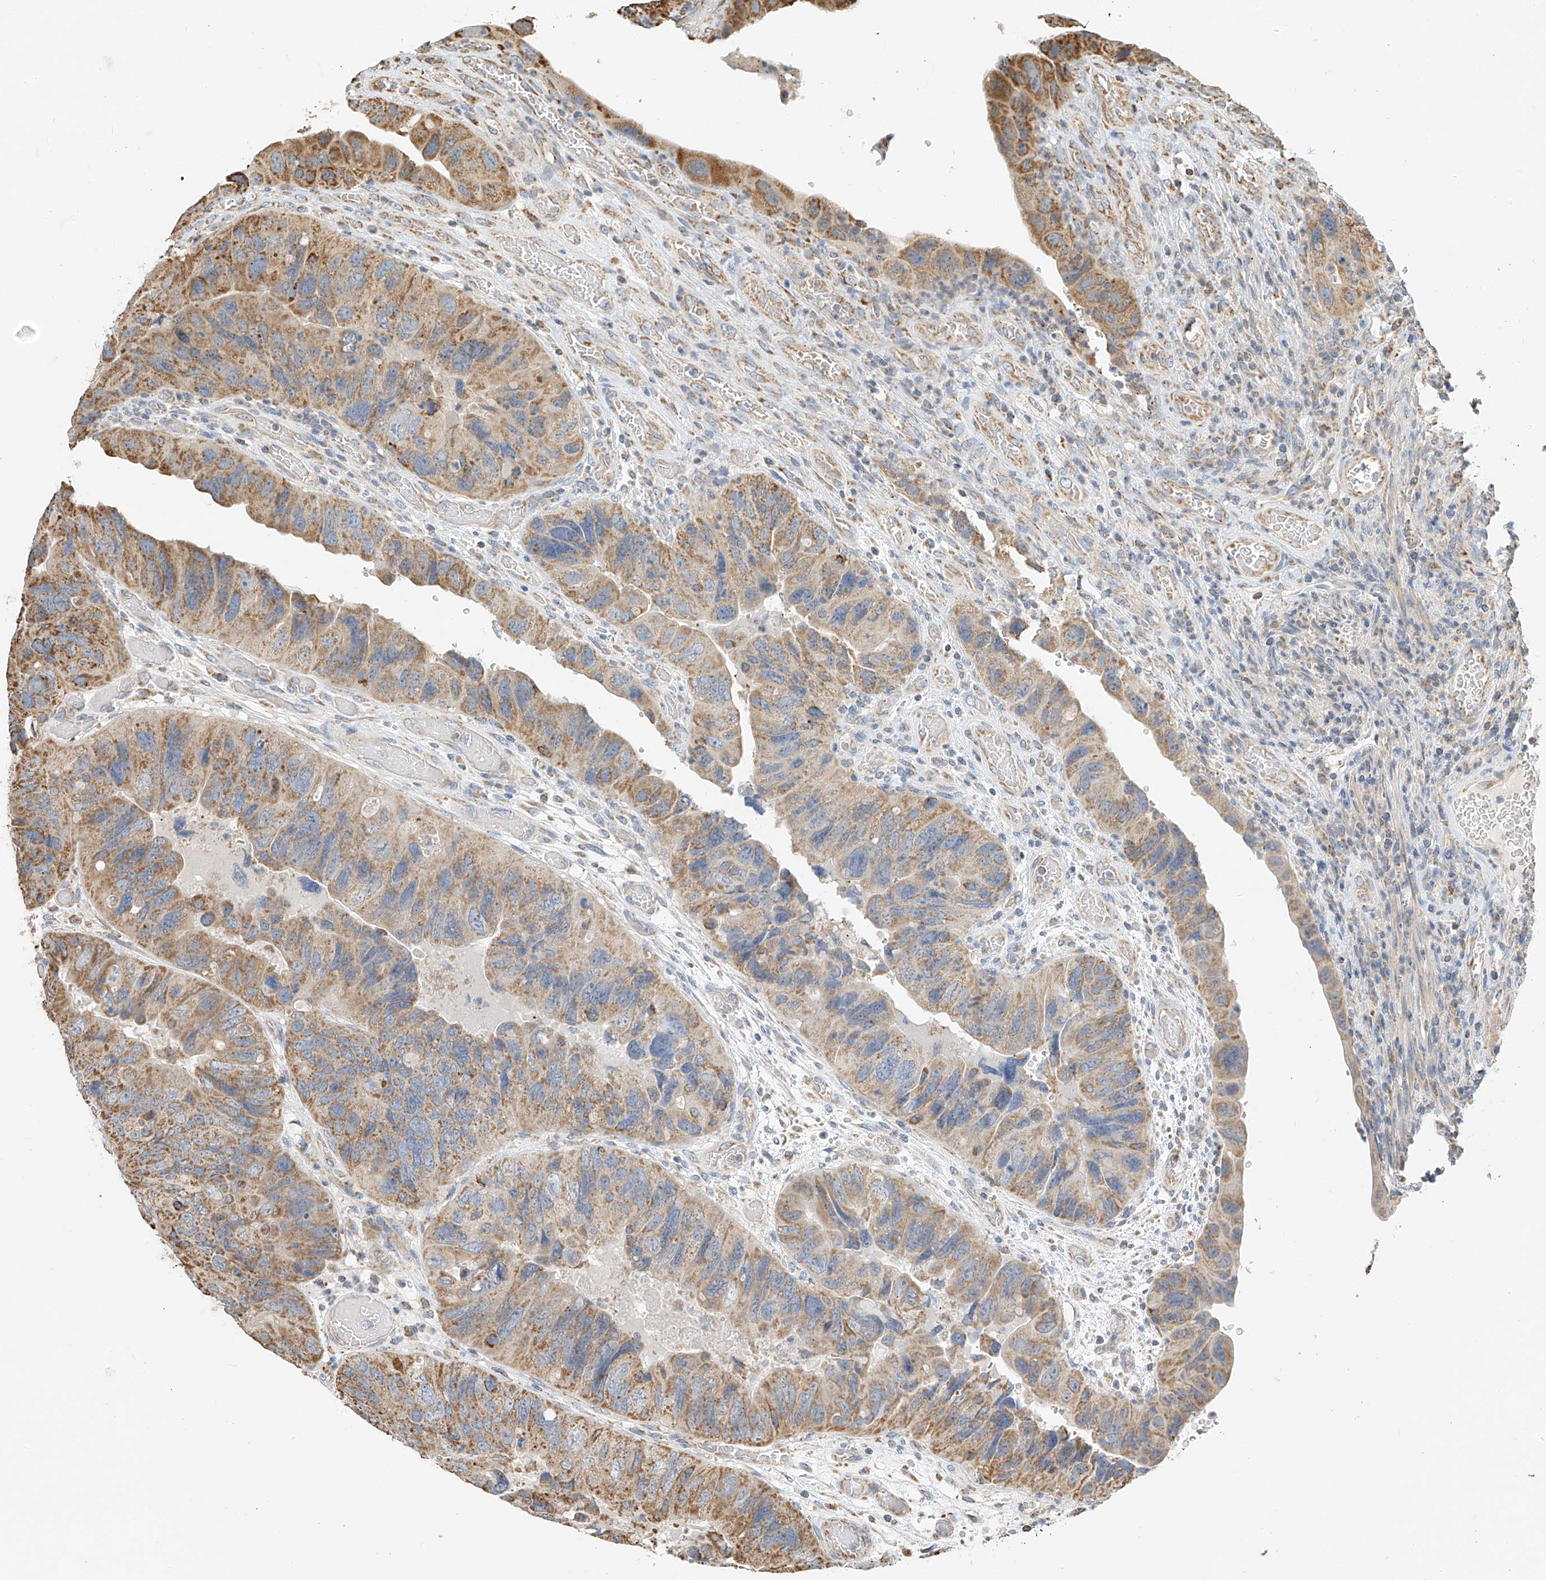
{"staining": {"intensity": "moderate", "quantity": ">75%", "location": "cytoplasmic/membranous"}, "tissue": "colorectal cancer", "cell_type": "Tumor cells", "image_type": "cancer", "snomed": [{"axis": "morphology", "description": "Adenocarcinoma, NOS"}, {"axis": "topography", "description": "Rectum"}], "caption": "This is an image of immunohistochemistry staining of colorectal adenocarcinoma, which shows moderate staining in the cytoplasmic/membranous of tumor cells.", "gene": "YIPF7", "patient": {"sex": "male", "age": 63}}